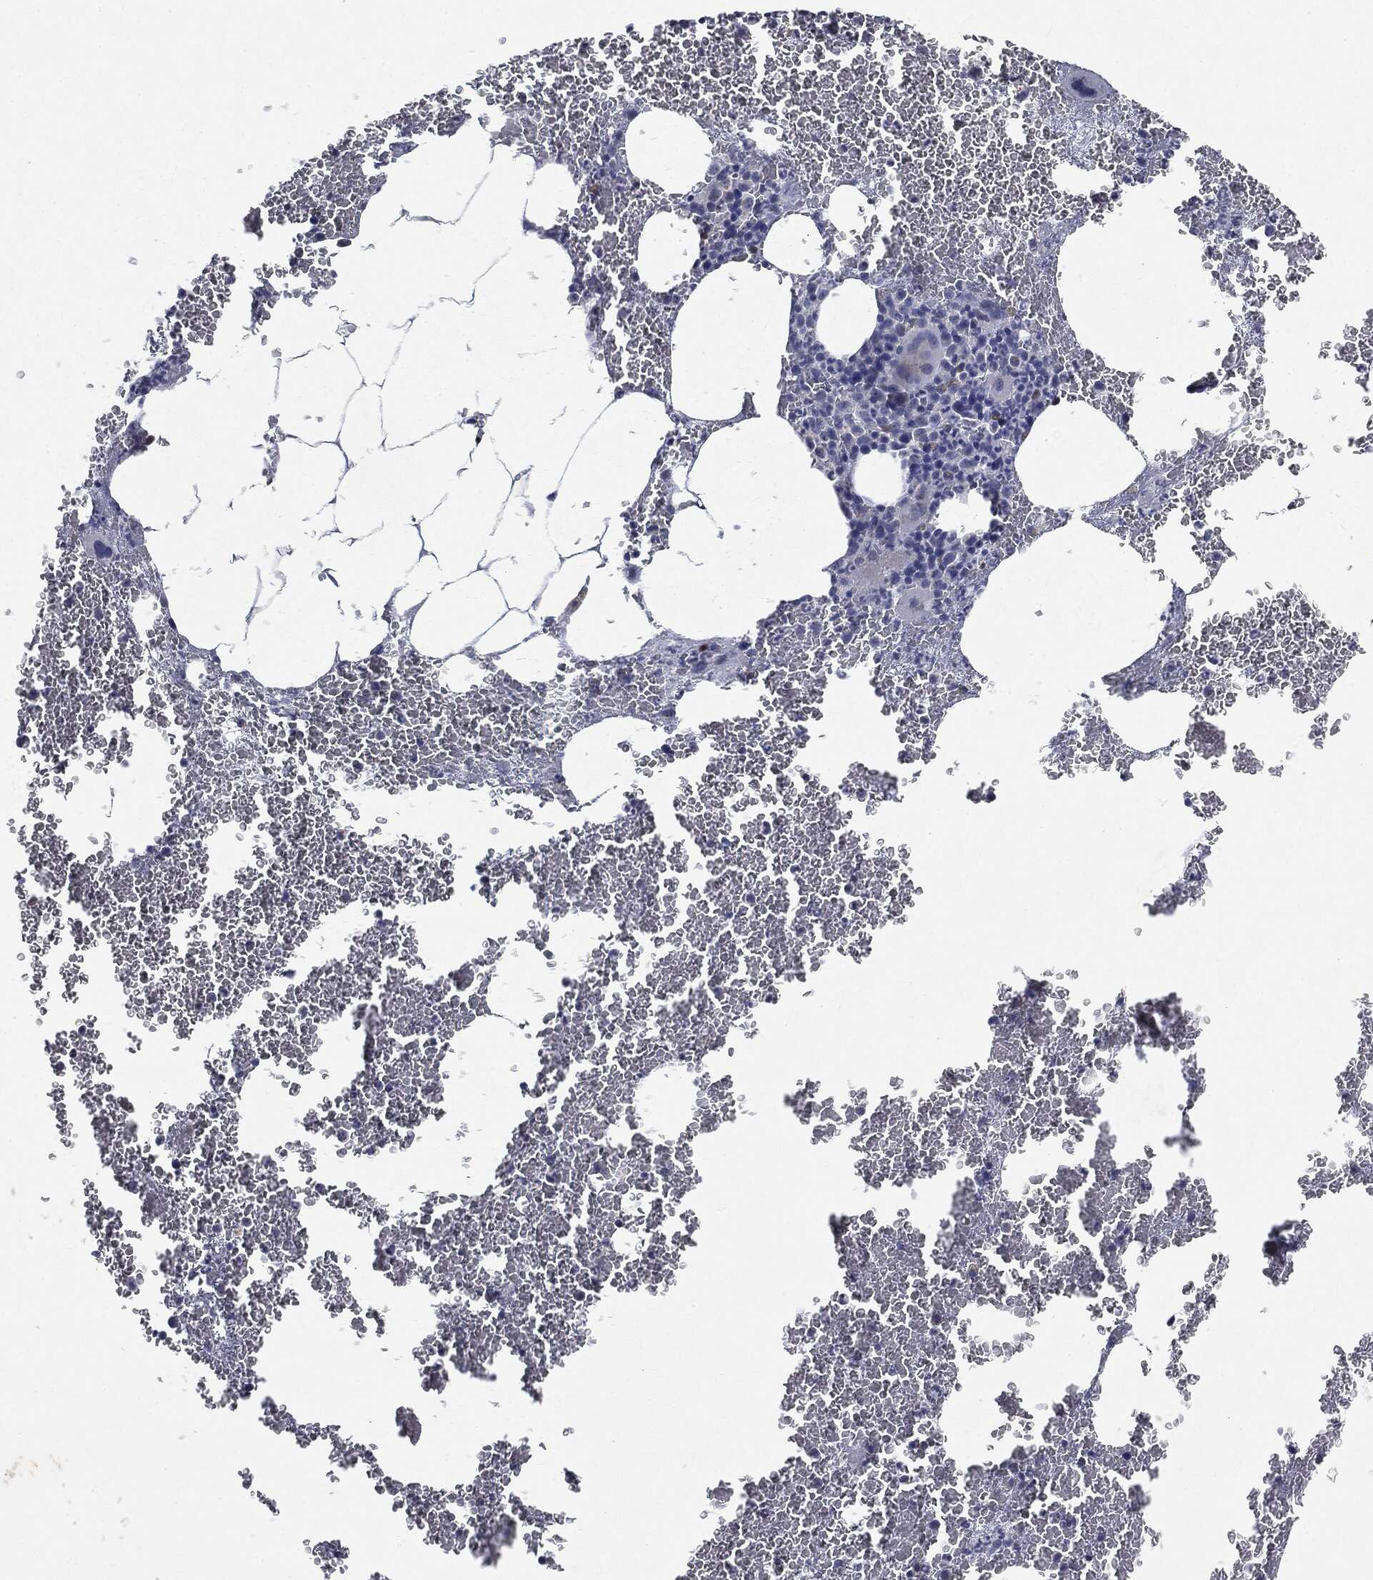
{"staining": {"intensity": "negative", "quantity": "none", "location": "none"}, "tissue": "bone marrow", "cell_type": "Hematopoietic cells", "image_type": "normal", "snomed": [{"axis": "morphology", "description": "Normal tissue, NOS"}, {"axis": "topography", "description": "Bone marrow"}], "caption": "Immunohistochemical staining of normal bone marrow exhibits no significant staining in hematopoietic cells.", "gene": "CASD1", "patient": {"sex": "male", "age": 91}}